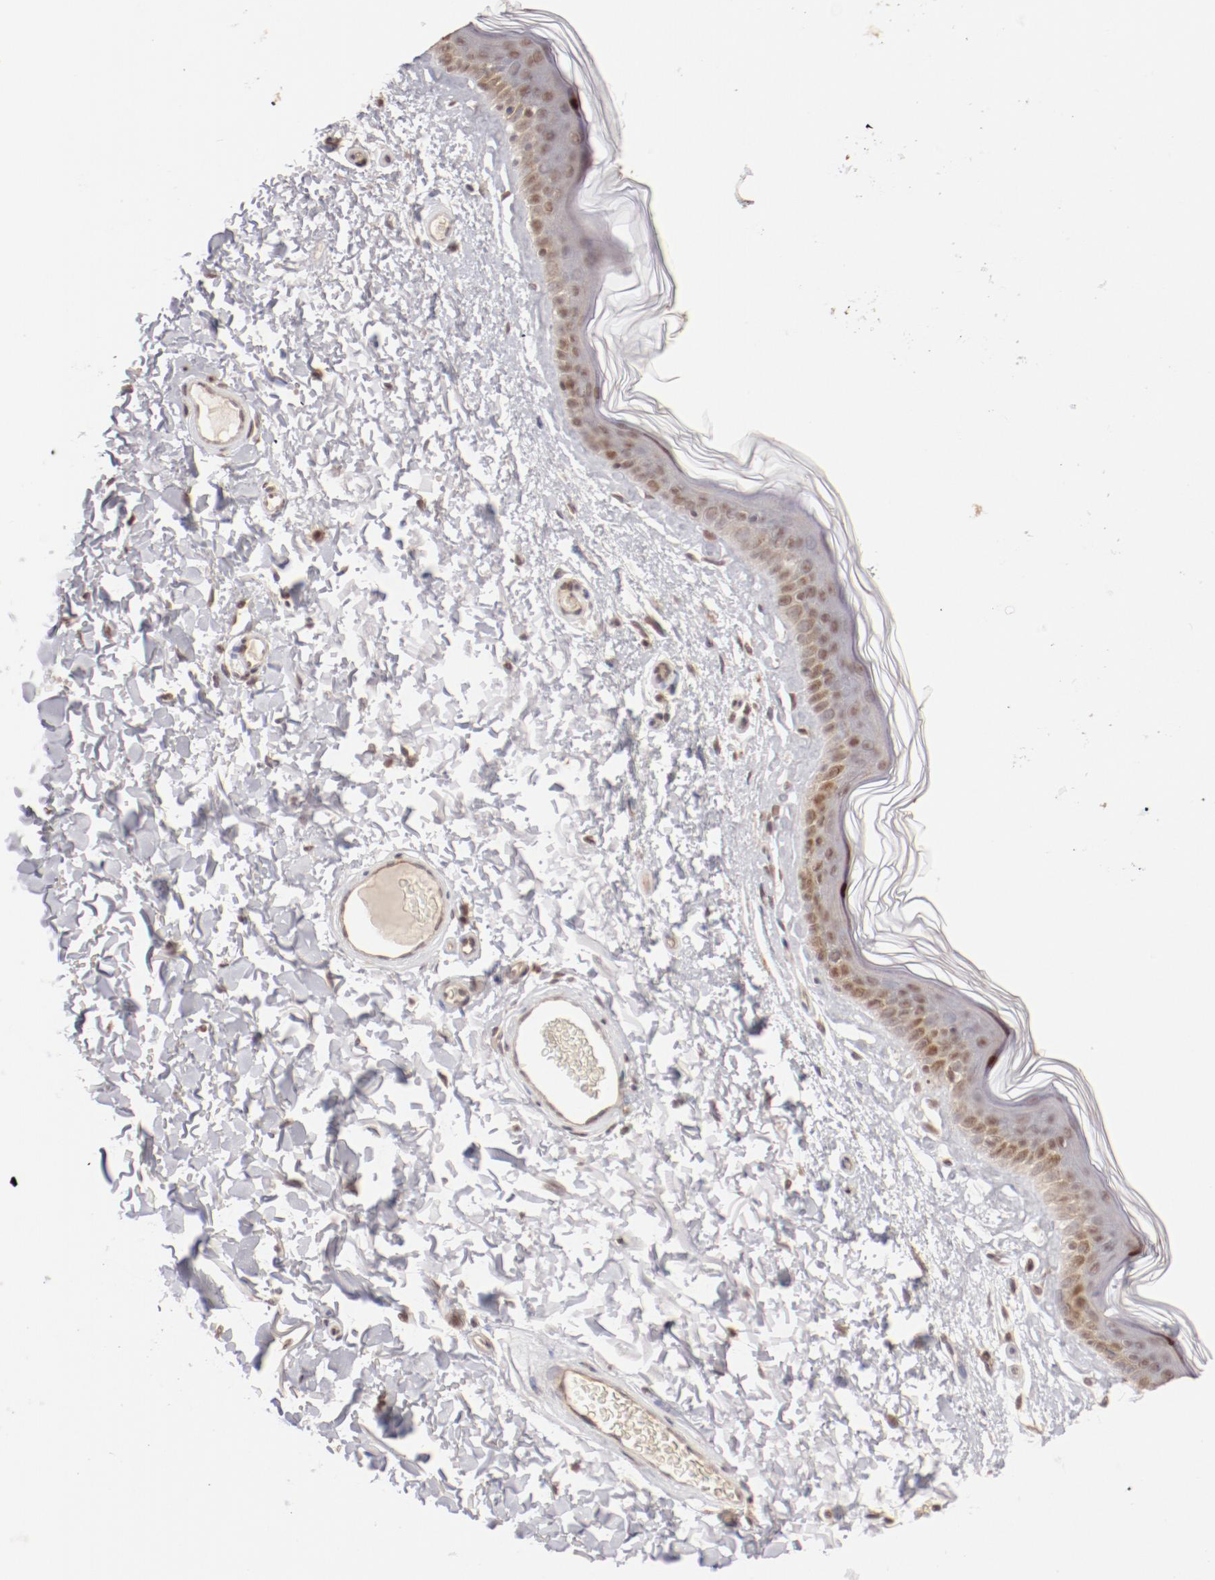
{"staining": {"intensity": "weak", "quantity": "25%-75%", "location": "nuclear"}, "tissue": "skin", "cell_type": "Fibroblasts", "image_type": "normal", "snomed": [{"axis": "morphology", "description": "Normal tissue, NOS"}, {"axis": "topography", "description": "Skin"}], "caption": "Immunohistochemistry (DAB) staining of unremarkable skin exhibits weak nuclear protein positivity in approximately 25%-75% of fibroblasts.", "gene": "NFE2", "patient": {"sex": "male", "age": 63}}